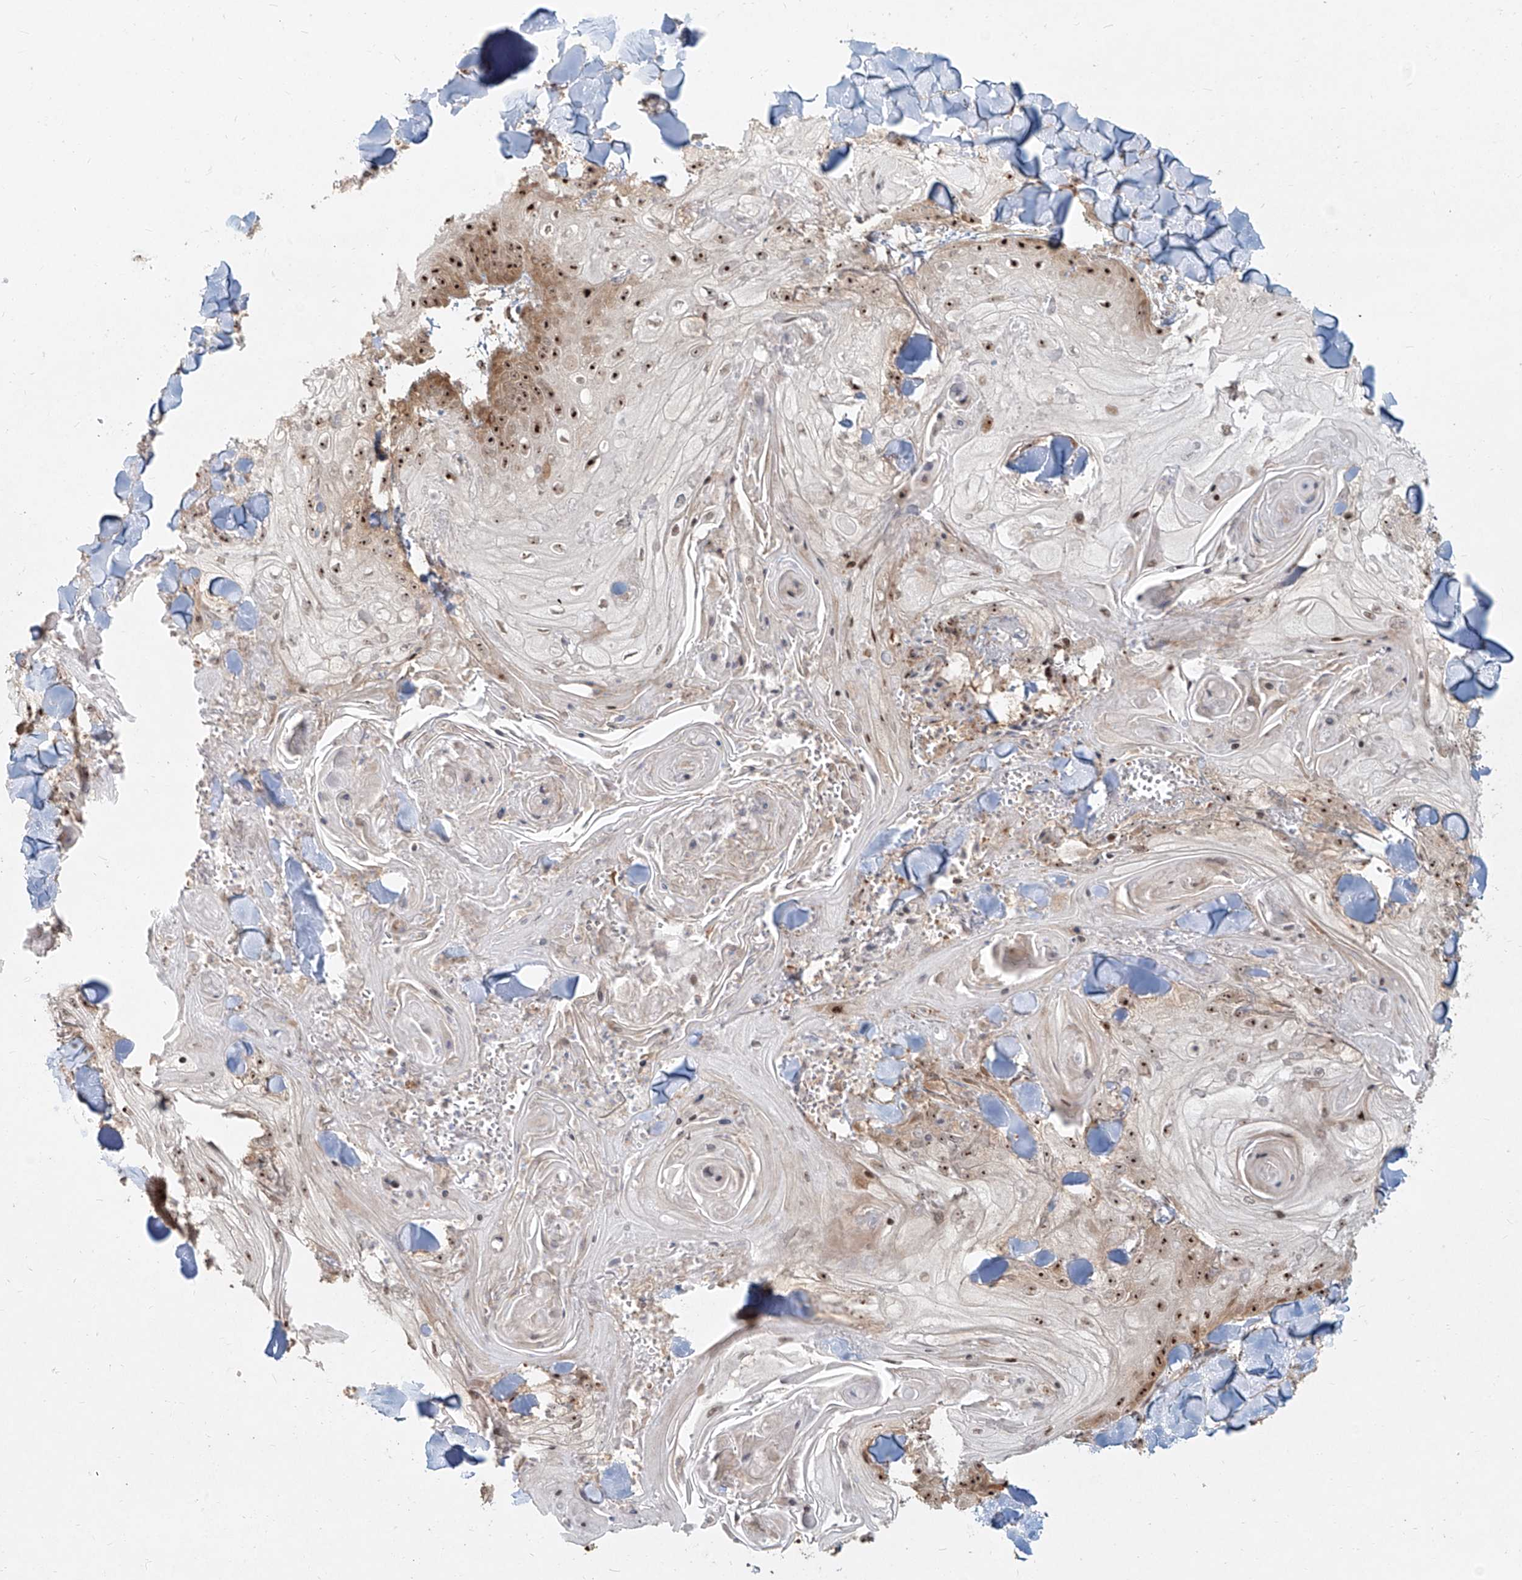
{"staining": {"intensity": "moderate", "quantity": ">75%", "location": "cytoplasmic/membranous,nuclear"}, "tissue": "skin cancer", "cell_type": "Tumor cells", "image_type": "cancer", "snomed": [{"axis": "morphology", "description": "Squamous cell carcinoma, NOS"}, {"axis": "topography", "description": "Skin"}], "caption": "Immunohistochemical staining of skin cancer demonstrates moderate cytoplasmic/membranous and nuclear protein staining in about >75% of tumor cells.", "gene": "BYSL", "patient": {"sex": "male", "age": 74}}